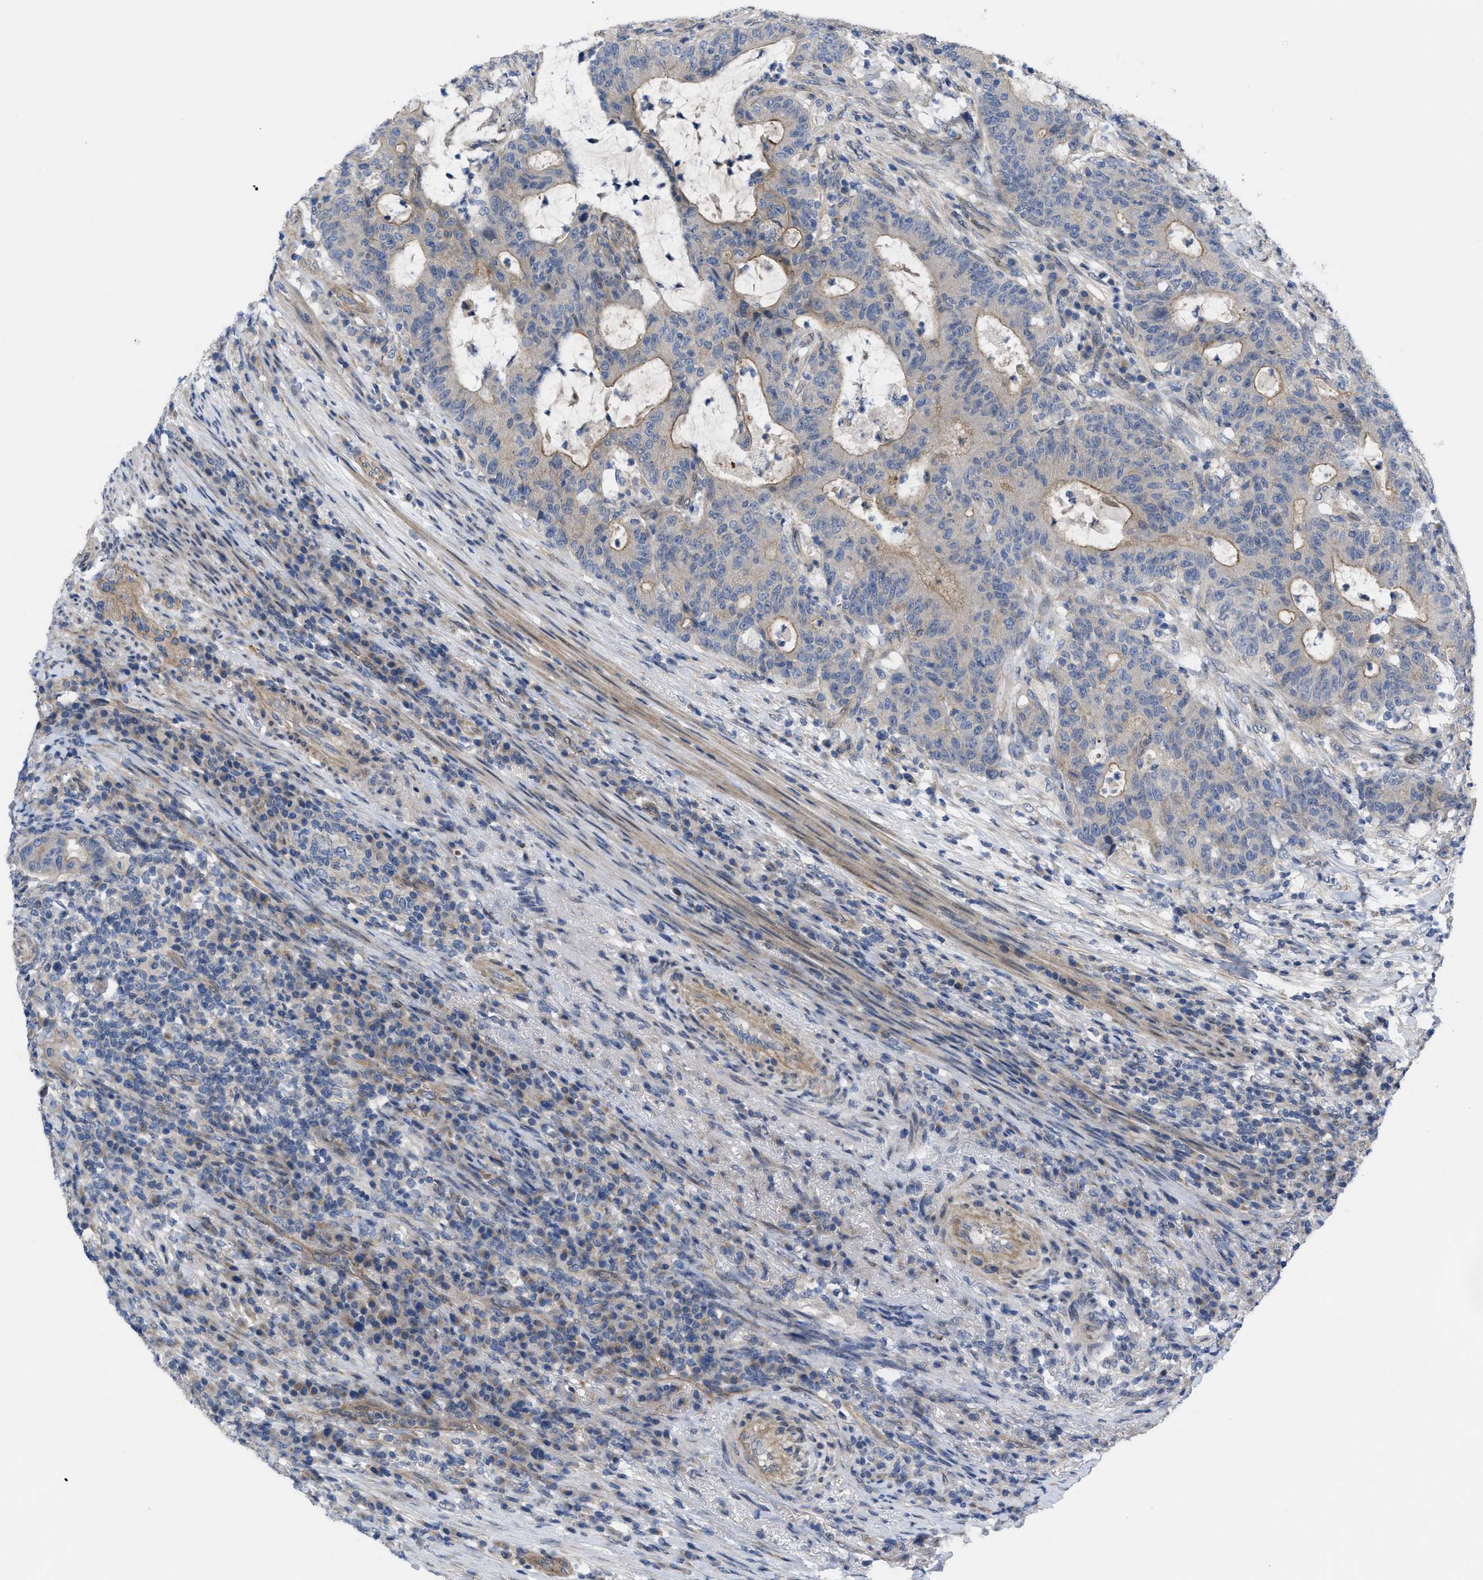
{"staining": {"intensity": "moderate", "quantity": "<25%", "location": "cytoplasmic/membranous"}, "tissue": "colorectal cancer", "cell_type": "Tumor cells", "image_type": "cancer", "snomed": [{"axis": "morphology", "description": "Normal tissue, NOS"}, {"axis": "morphology", "description": "Adenocarcinoma, NOS"}, {"axis": "topography", "description": "Colon"}], "caption": "Protein analysis of colorectal cancer (adenocarcinoma) tissue shows moderate cytoplasmic/membranous staining in approximately <25% of tumor cells.", "gene": "NDEL1", "patient": {"sex": "female", "age": 75}}